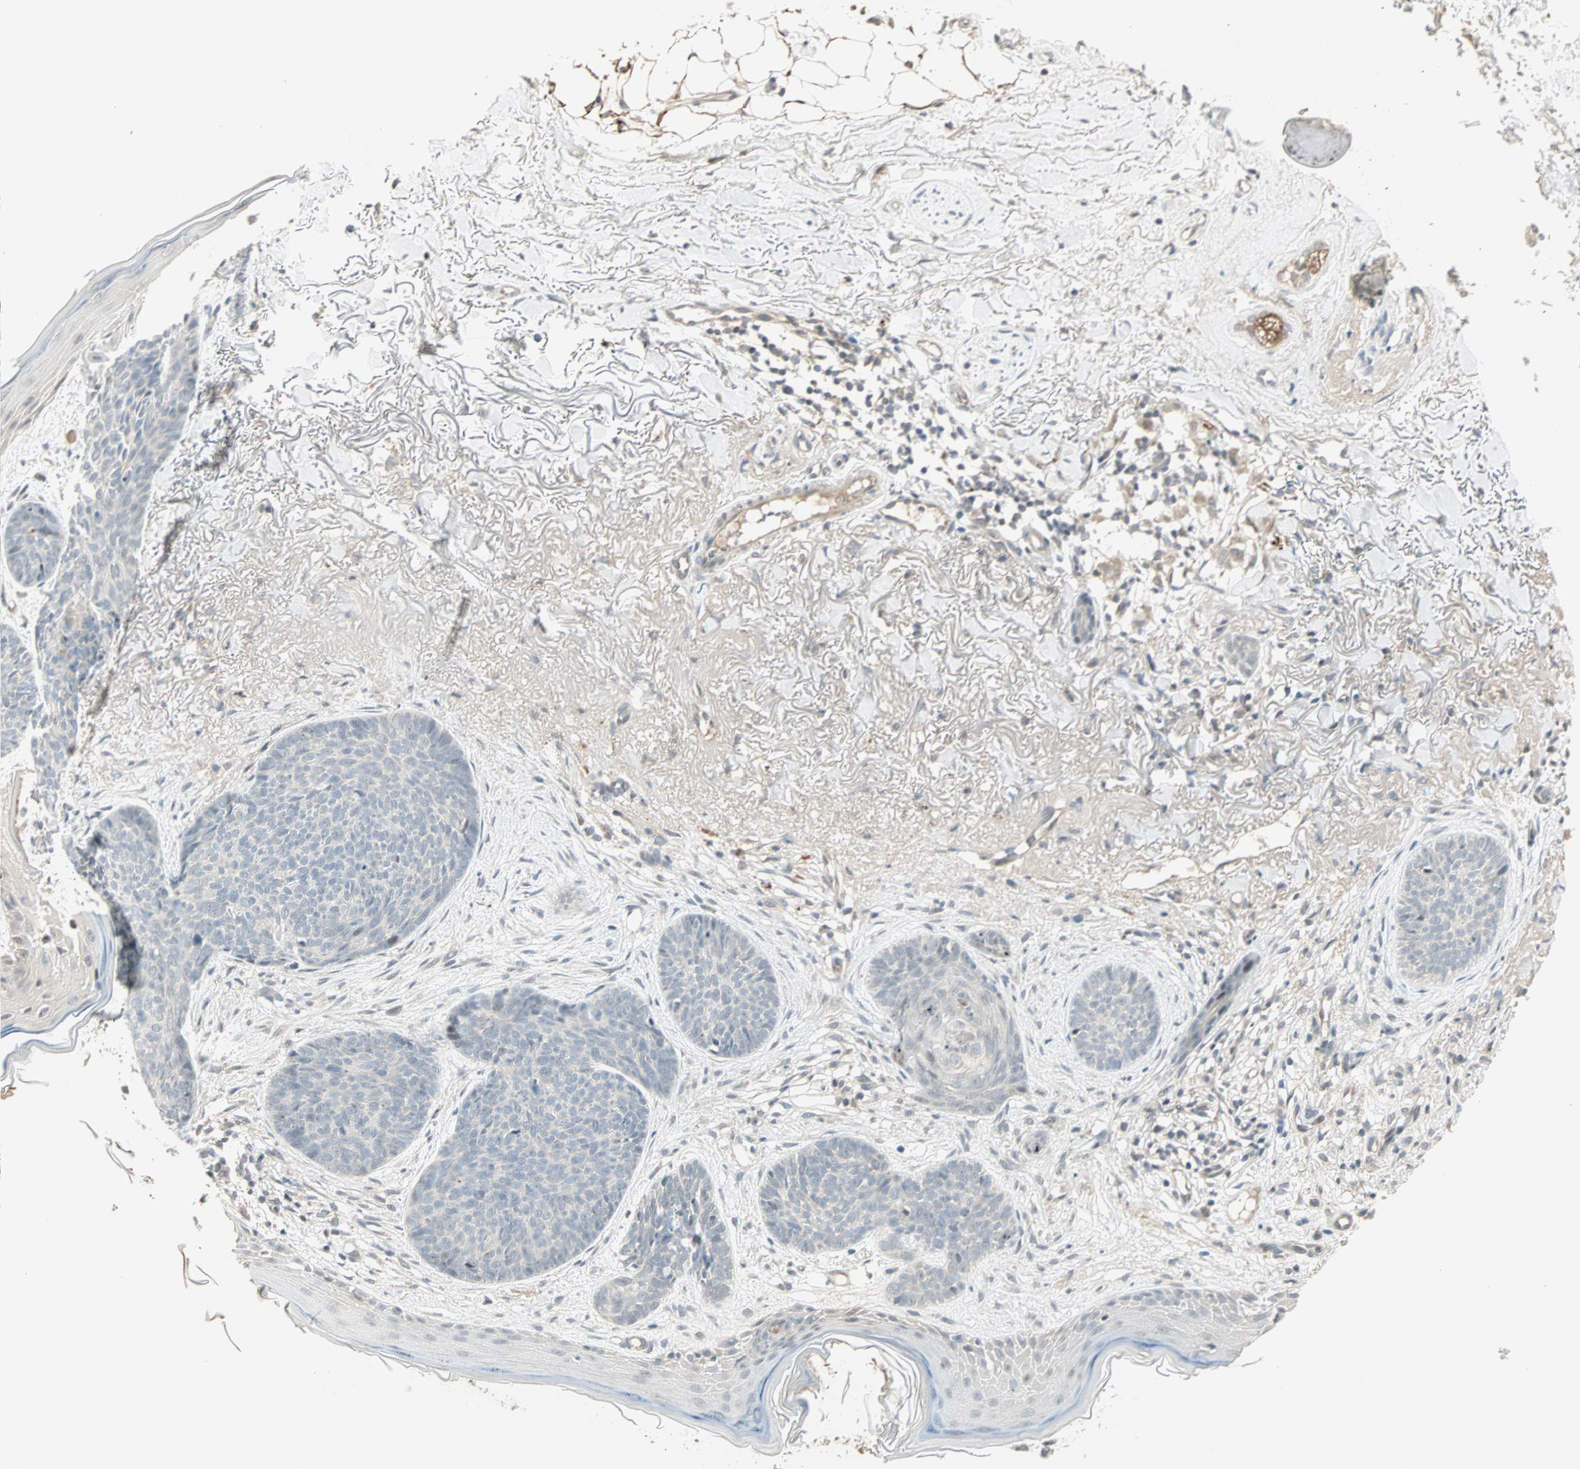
{"staining": {"intensity": "negative", "quantity": "none", "location": "none"}, "tissue": "skin cancer", "cell_type": "Tumor cells", "image_type": "cancer", "snomed": [{"axis": "morphology", "description": "Normal tissue, NOS"}, {"axis": "morphology", "description": "Basal cell carcinoma"}, {"axis": "topography", "description": "Skin"}], "caption": "Immunohistochemistry (IHC) of human skin basal cell carcinoma exhibits no positivity in tumor cells. The staining was performed using DAB to visualize the protein expression in brown, while the nuclei were stained in blue with hematoxylin (Magnification: 20x).", "gene": "ACSL5", "patient": {"sex": "female", "age": 70}}